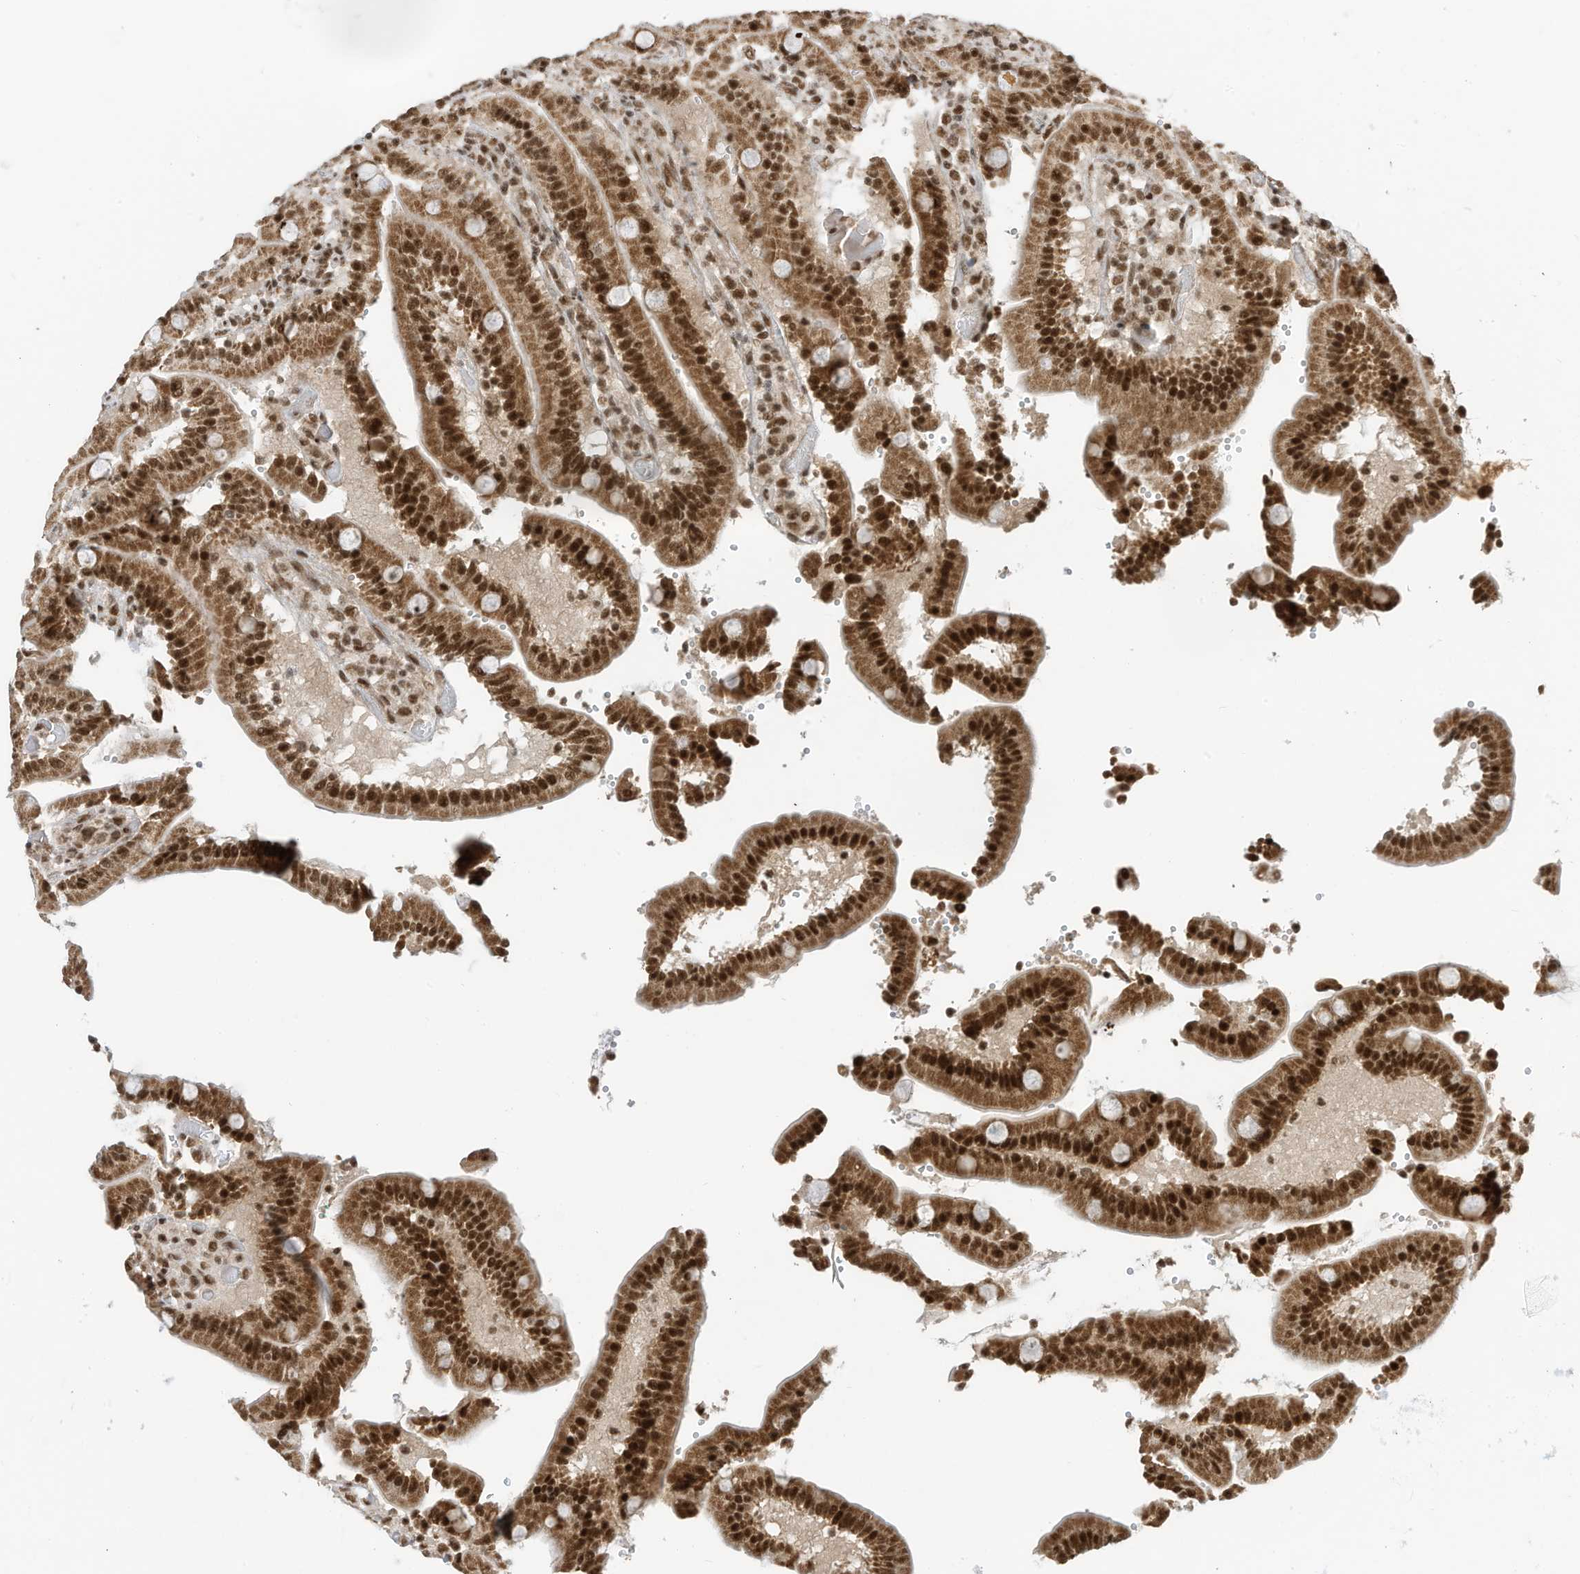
{"staining": {"intensity": "strong", "quantity": "25%-75%", "location": "cytoplasmic/membranous,nuclear"}, "tissue": "duodenum", "cell_type": "Glandular cells", "image_type": "normal", "snomed": [{"axis": "morphology", "description": "Normal tissue, NOS"}, {"axis": "topography", "description": "Duodenum"}], "caption": "A brown stain highlights strong cytoplasmic/membranous,nuclear expression of a protein in glandular cells of benign human duodenum.", "gene": "AURKAIP1", "patient": {"sex": "female", "age": 62}}